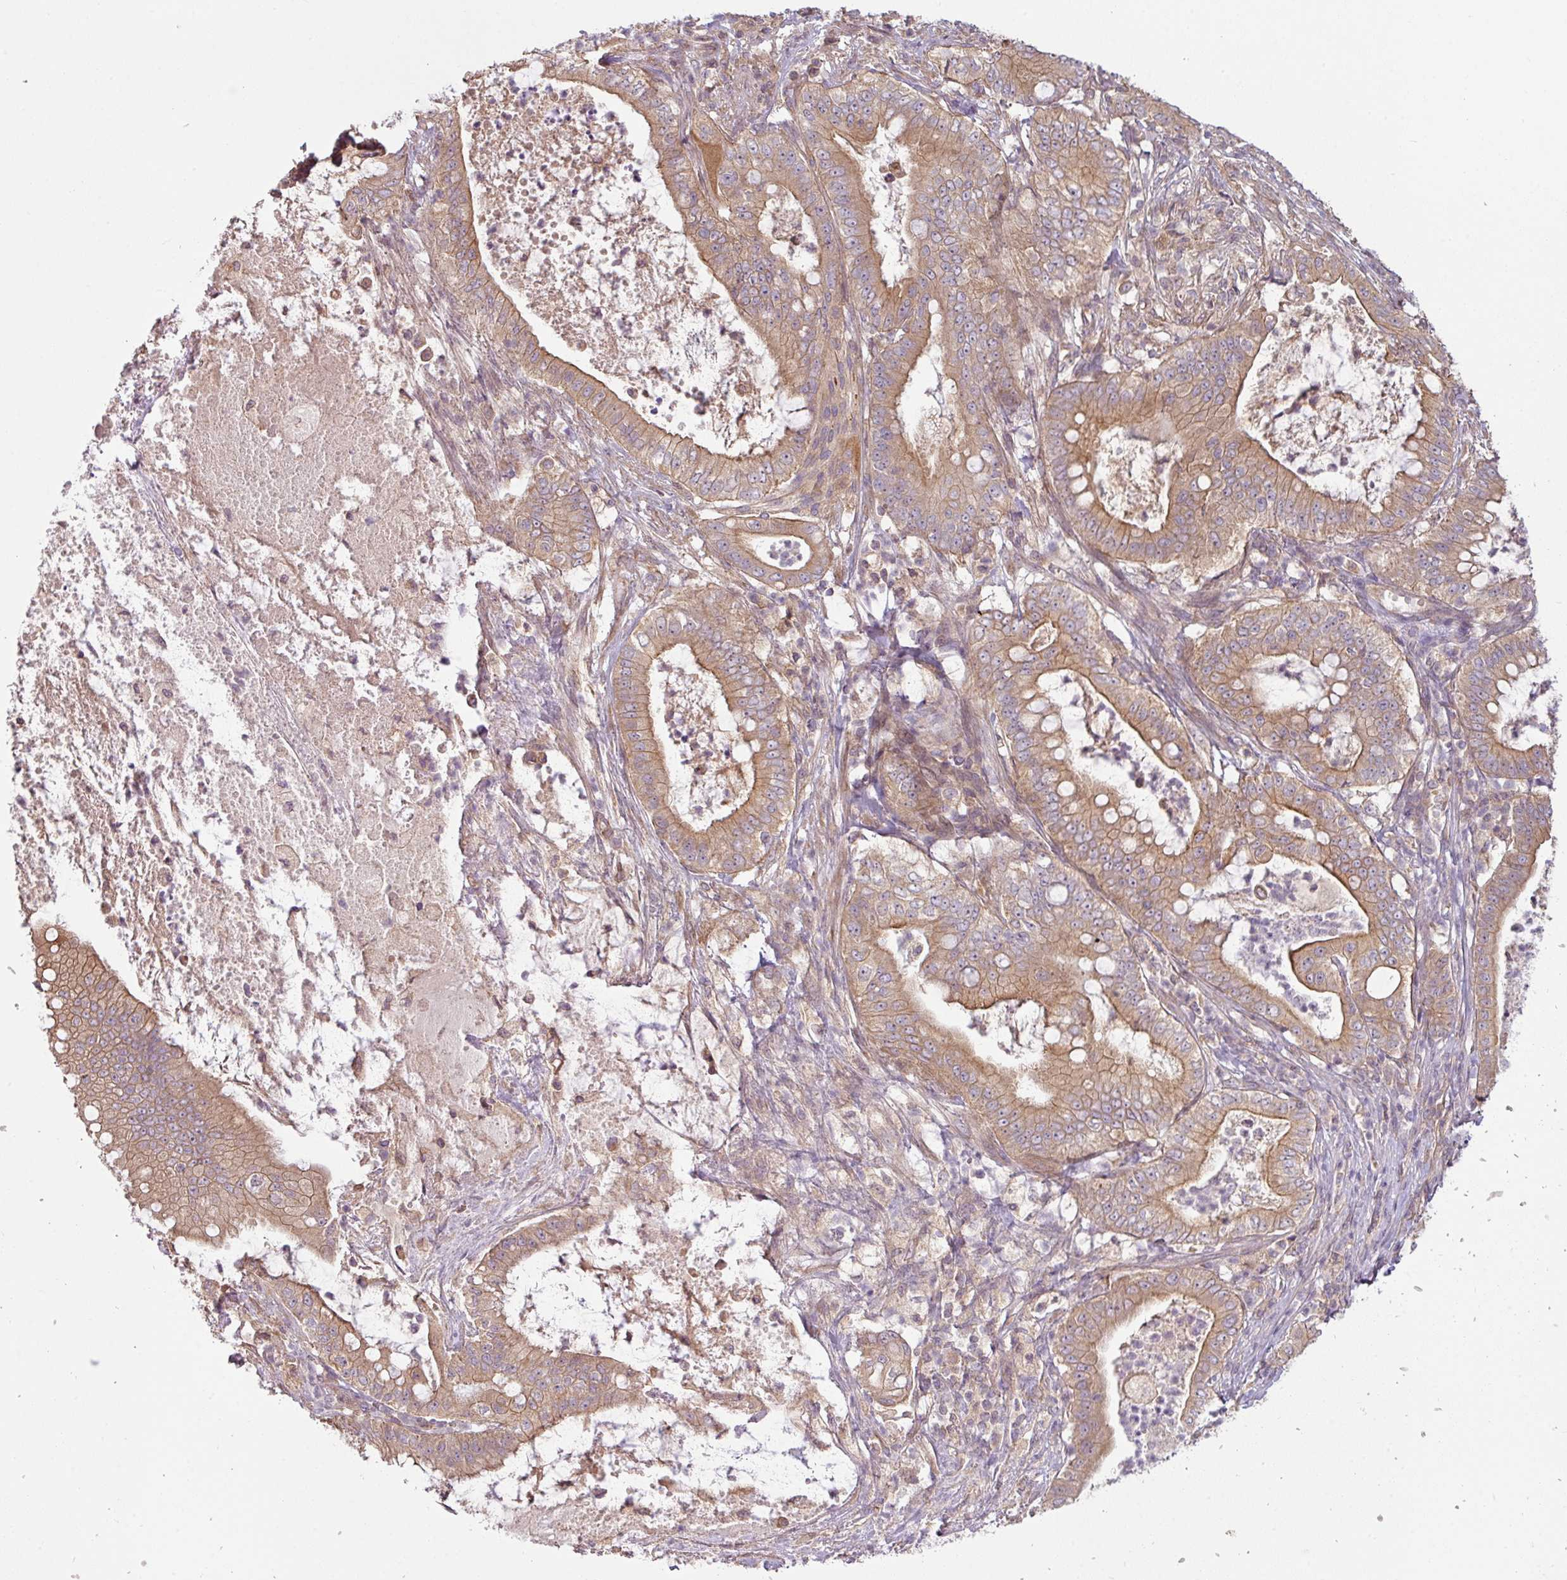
{"staining": {"intensity": "moderate", "quantity": ">75%", "location": "cytoplasmic/membranous"}, "tissue": "pancreatic cancer", "cell_type": "Tumor cells", "image_type": "cancer", "snomed": [{"axis": "morphology", "description": "Adenocarcinoma, NOS"}, {"axis": "topography", "description": "Pancreas"}], "caption": "Pancreatic cancer (adenocarcinoma) was stained to show a protein in brown. There is medium levels of moderate cytoplasmic/membranous expression in approximately >75% of tumor cells. (brown staining indicates protein expression, while blue staining denotes nuclei).", "gene": "RNF31", "patient": {"sex": "male", "age": 71}}